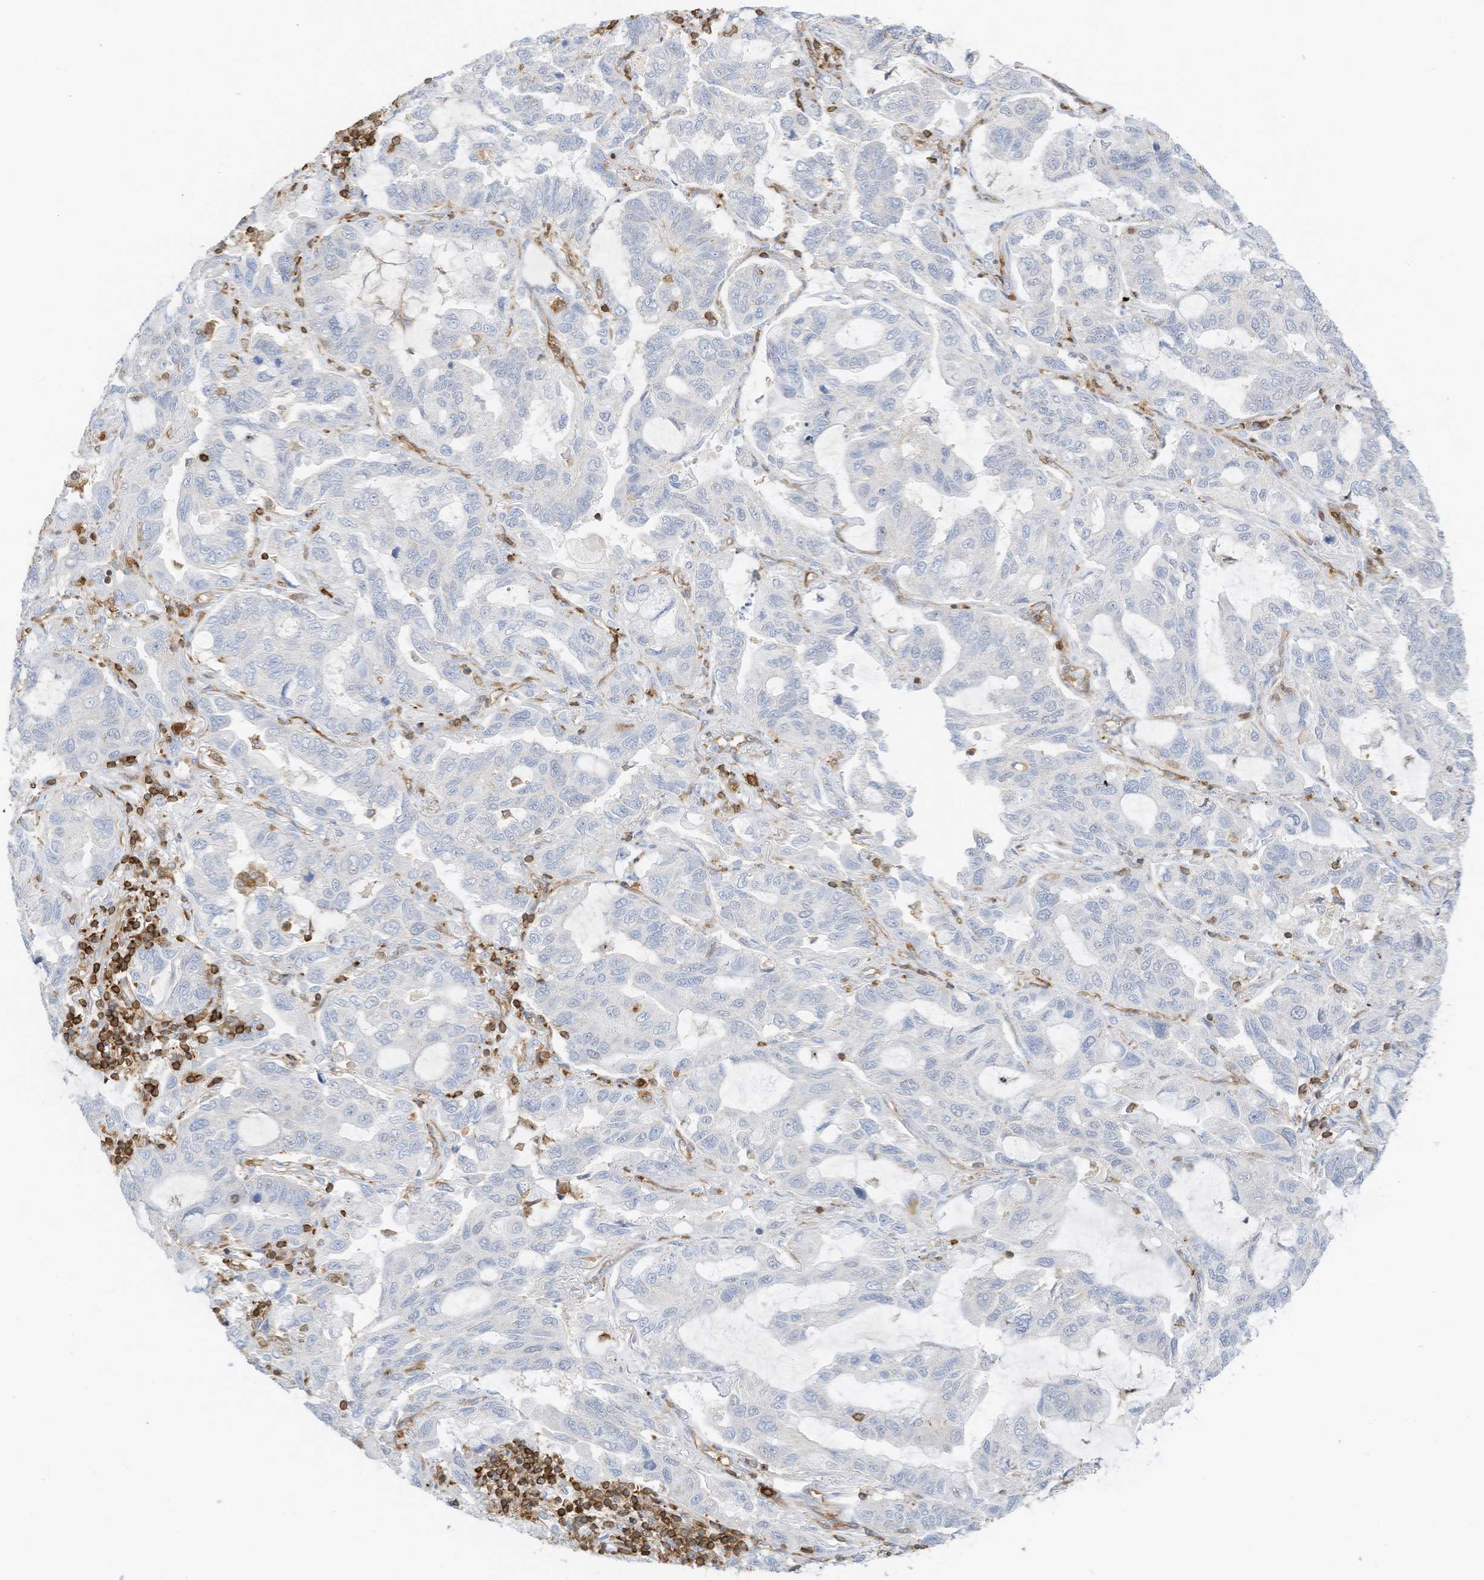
{"staining": {"intensity": "negative", "quantity": "none", "location": "none"}, "tissue": "lung cancer", "cell_type": "Tumor cells", "image_type": "cancer", "snomed": [{"axis": "morphology", "description": "Adenocarcinoma, NOS"}, {"axis": "topography", "description": "Lung"}], "caption": "This image is of lung cancer stained with immunohistochemistry to label a protein in brown with the nuclei are counter-stained blue. There is no positivity in tumor cells.", "gene": "ARHGAP25", "patient": {"sex": "male", "age": 64}}